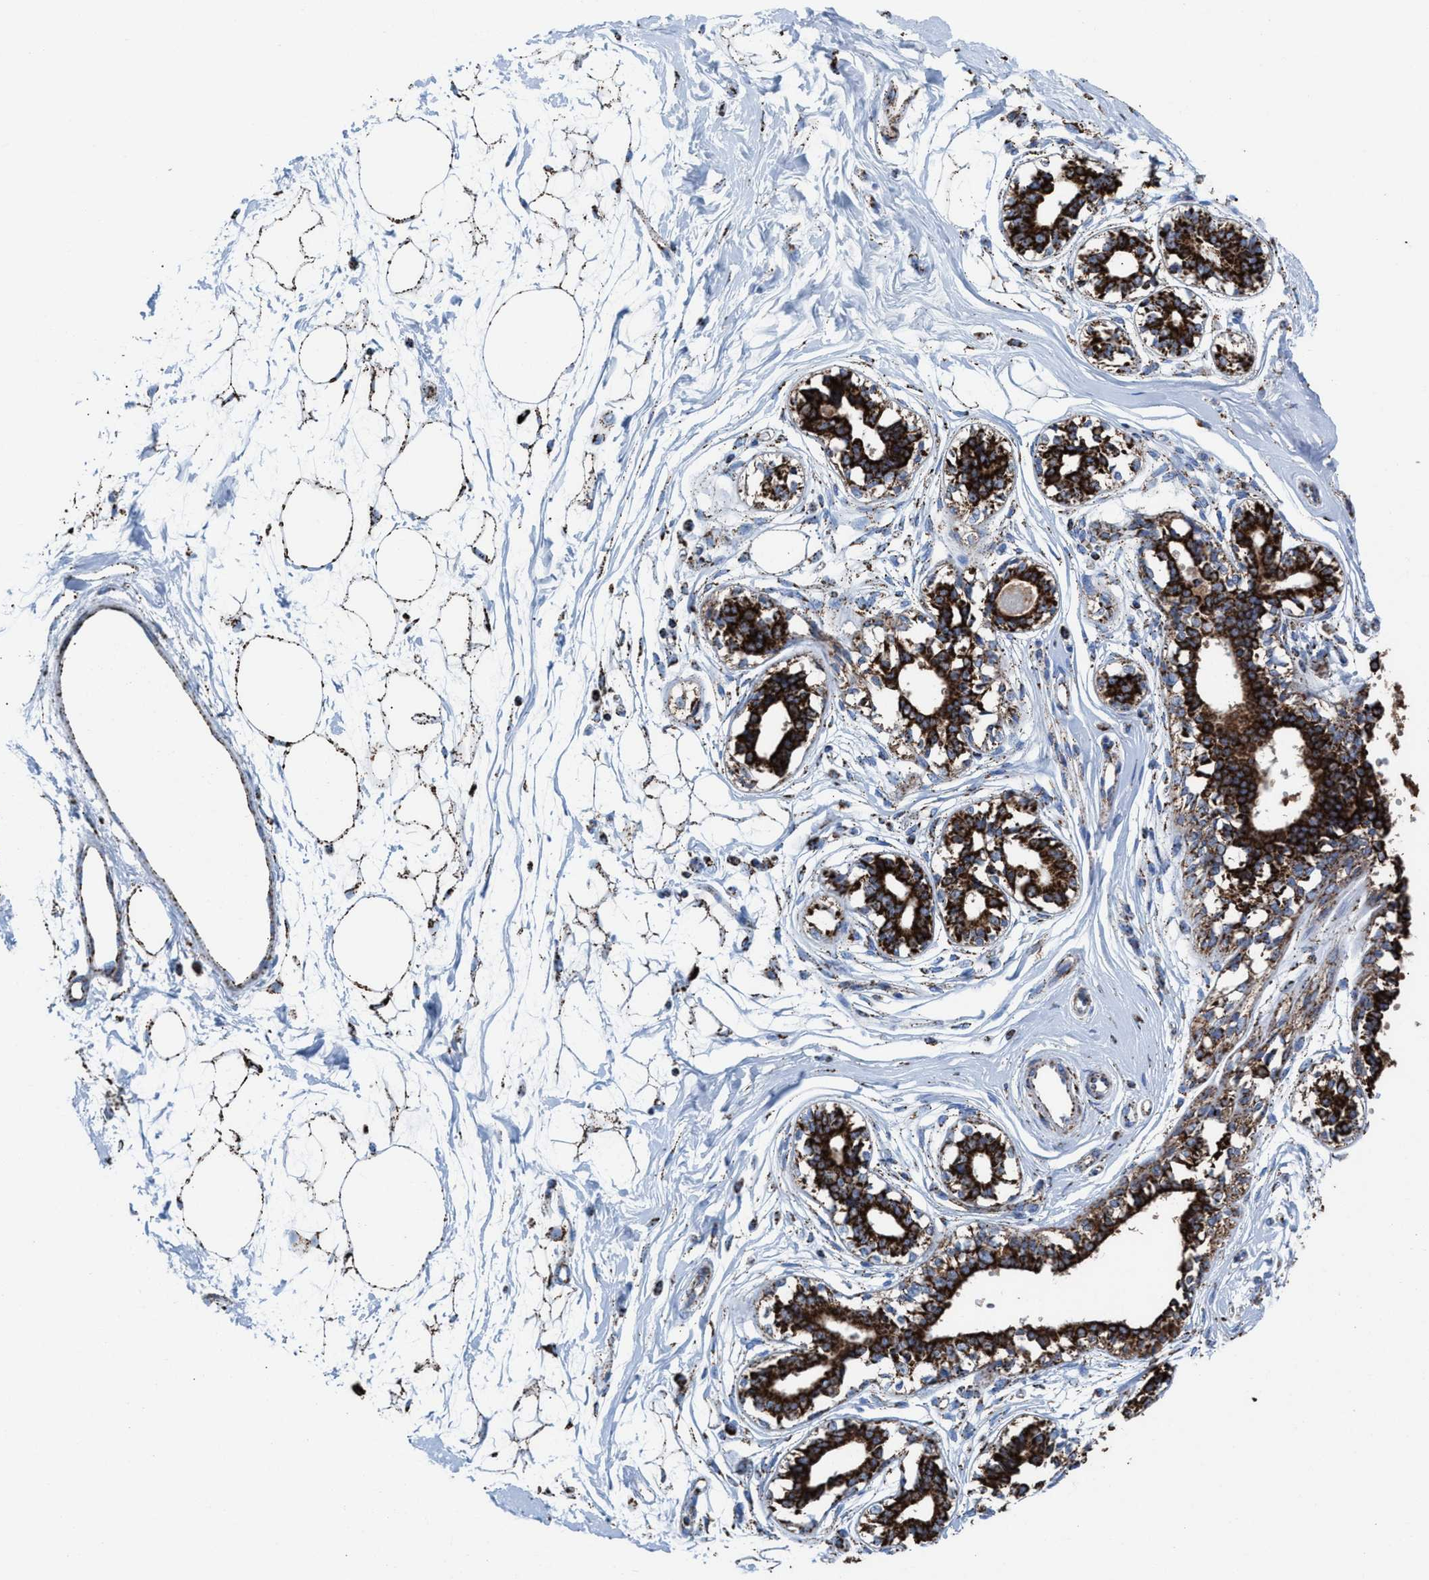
{"staining": {"intensity": "strong", "quantity": ">75%", "location": "cytoplasmic/membranous"}, "tissue": "breast", "cell_type": "Adipocytes", "image_type": "normal", "snomed": [{"axis": "morphology", "description": "Normal tissue, NOS"}, {"axis": "topography", "description": "Breast"}], "caption": "Immunohistochemical staining of unremarkable breast demonstrates >75% levels of strong cytoplasmic/membranous protein staining in about >75% of adipocytes.", "gene": "ECHS1", "patient": {"sex": "female", "age": 45}}